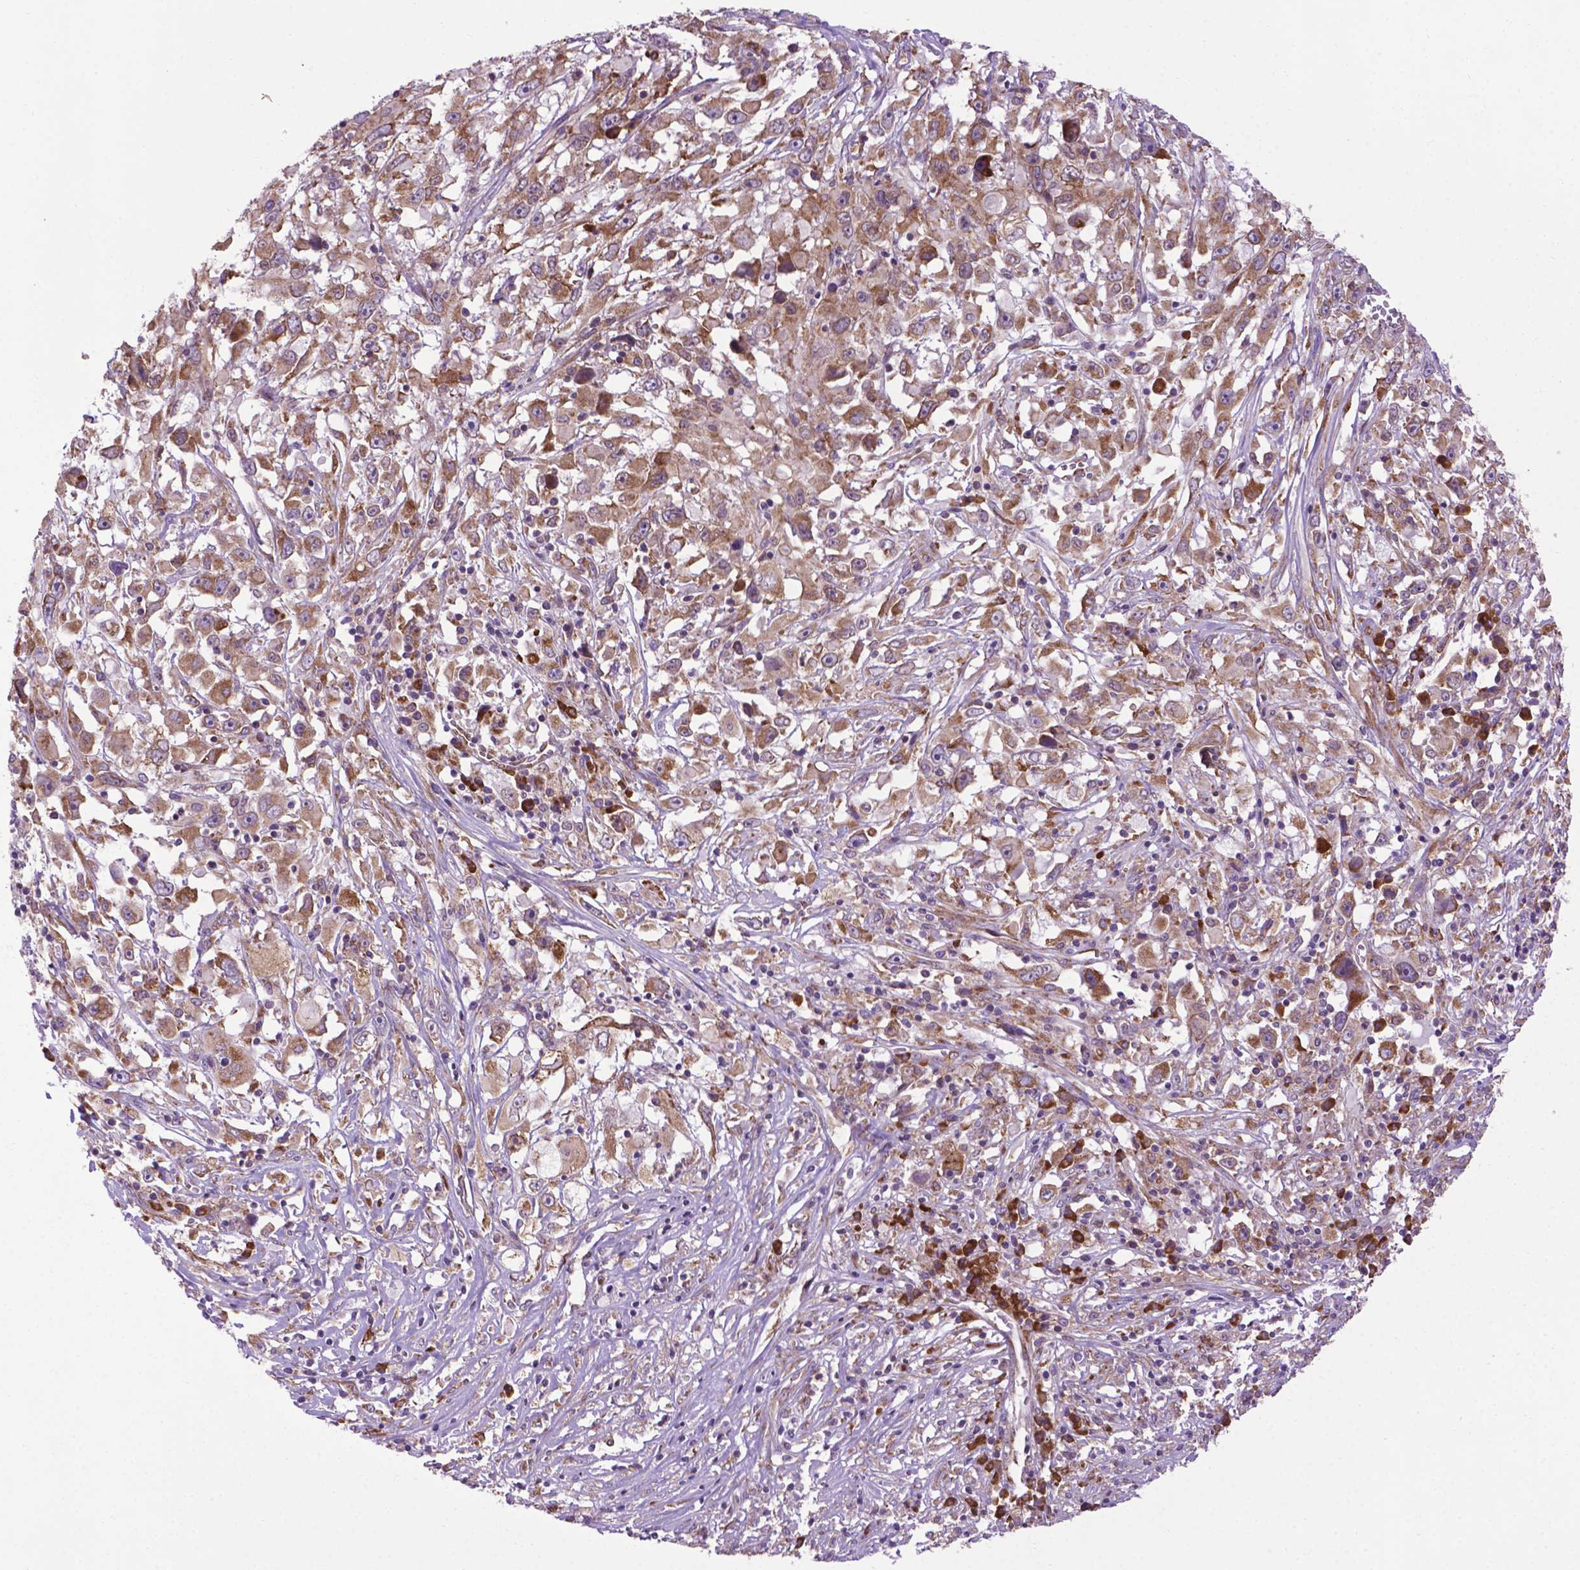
{"staining": {"intensity": "moderate", "quantity": ">75%", "location": "cytoplasmic/membranous"}, "tissue": "melanoma", "cell_type": "Tumor cells", "image_type": "cancer", "snomed": [{"axis": "morphology", "description": "Malignant melanoma, Metastatic site"}, {"axis": "topography", "description": "Soft tissue"}], "caption": "An immunohistochemistry (IHC) micrograph of tumor tissue is shown. Protein staining in brown labels moderate cytoplasmic/membranous positivity in malignant melanoma (metastatic site) within tumor cells. Nuclei are stained in blue.", "gene": "WDR83OS", "patient": {"sex": "male", "age": 50}}